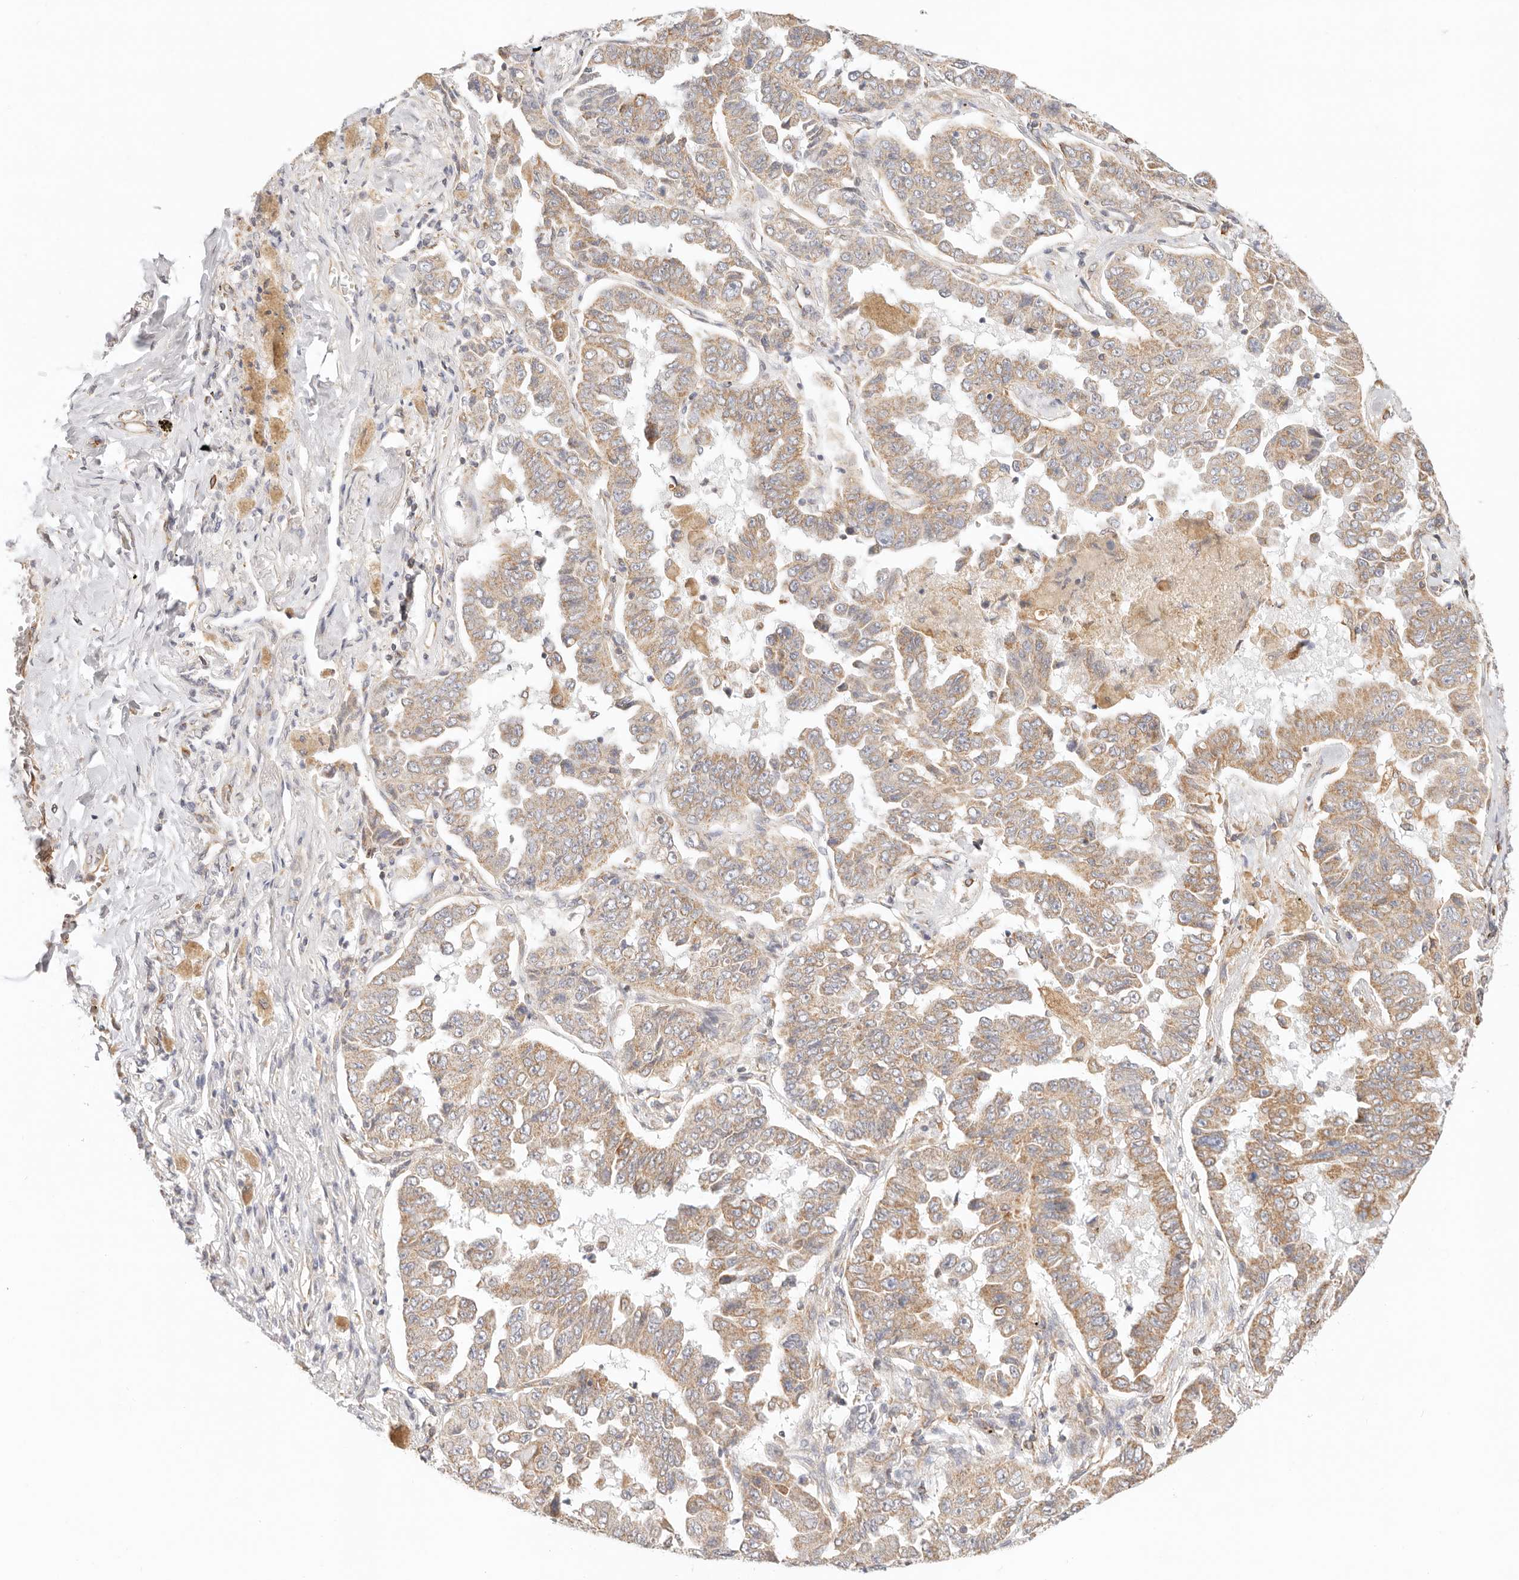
{"staining": {"intensity": "moderate", "quantity": "25%-75%", "location": "cytoplasmic/membranous"}, "tissue": "lung cancer", "cell_type": "Tumor cells", "image_type": "cancer", "snomed": [{"axis": "morphology", "description": "Adenocarcinoma, NOS"}, {"axis": "topography", "description": "Lung"}], "caption": "Immunohistochemical staining of lung cancer (adenocarcinoma) demonstrates moderate cytoplasmic/membranous protein staining in approximately 25%-75% of tumor cells. The protein is shown in brown color, while the nuclei are stained blue.", "gene": "ZC3H11A", "patient": {"sex": "female", "age": 51}}